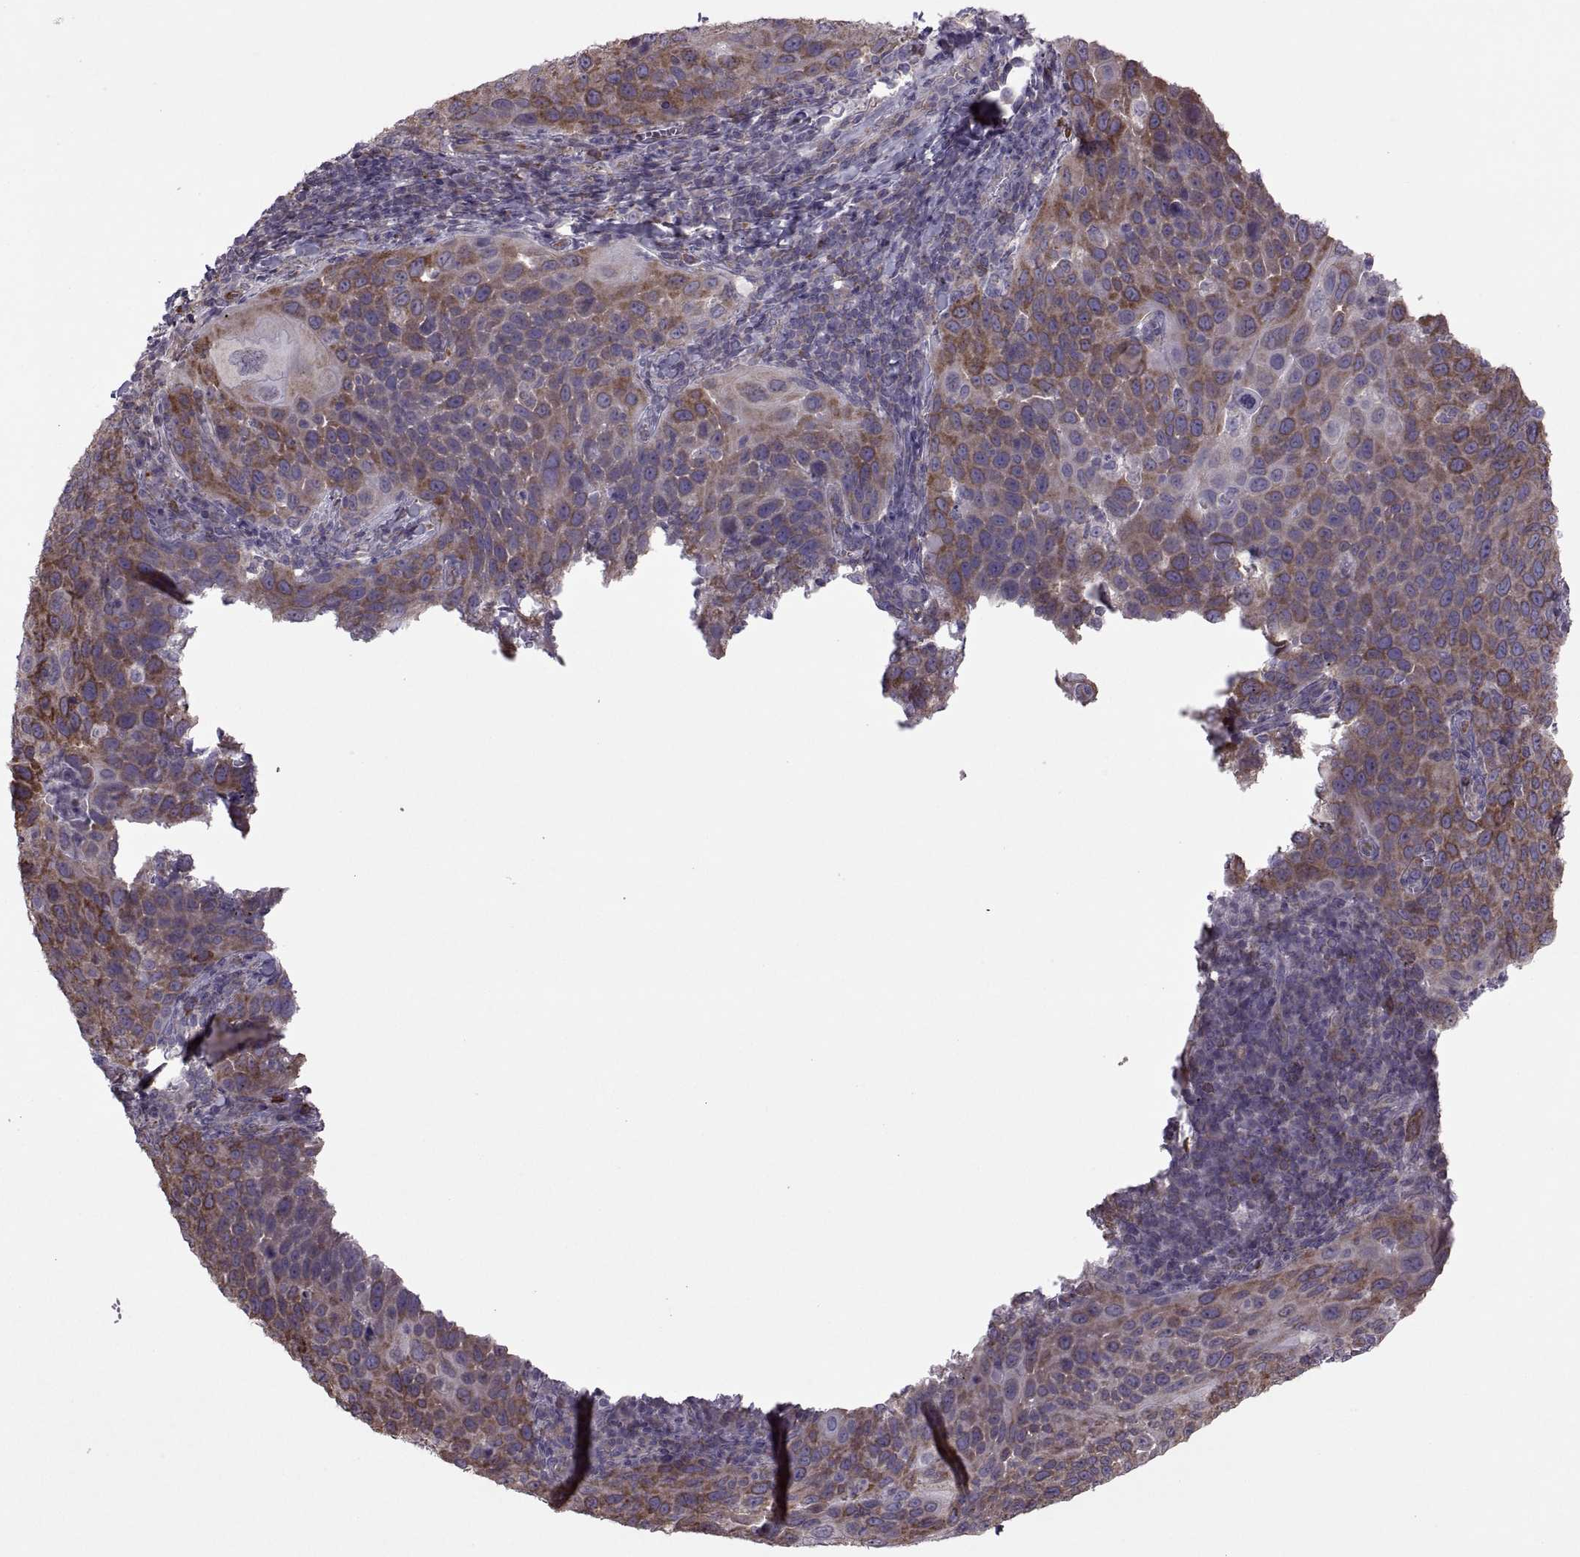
{"staining": {"intensity": "moderate", "quantity": "25%-75%", "location": "cytoplasmic/membranous"}, "tissue": "cervical cancer", "cell_type": "Tumor cells", "image_type": "cancer", "snomed": [{"axis": "morphology", "description": "Squamous cell carcinoma, NOS"}, {"axis": "topography", "description": "Cervix"}], "caption": "Immunohistochemistry image of neoplastic tissue: cervical cancer (squamous cell carcinoma) stained using immunohistochemistry displays medium levels of moderate protein expression localized specifically in the cytoplasmic/membranous of tumor cells, appearing as a cytoplasmic/membranous brown color.", "gene": "PABPC1", "patient": {"sex": "female", "age": 54}}